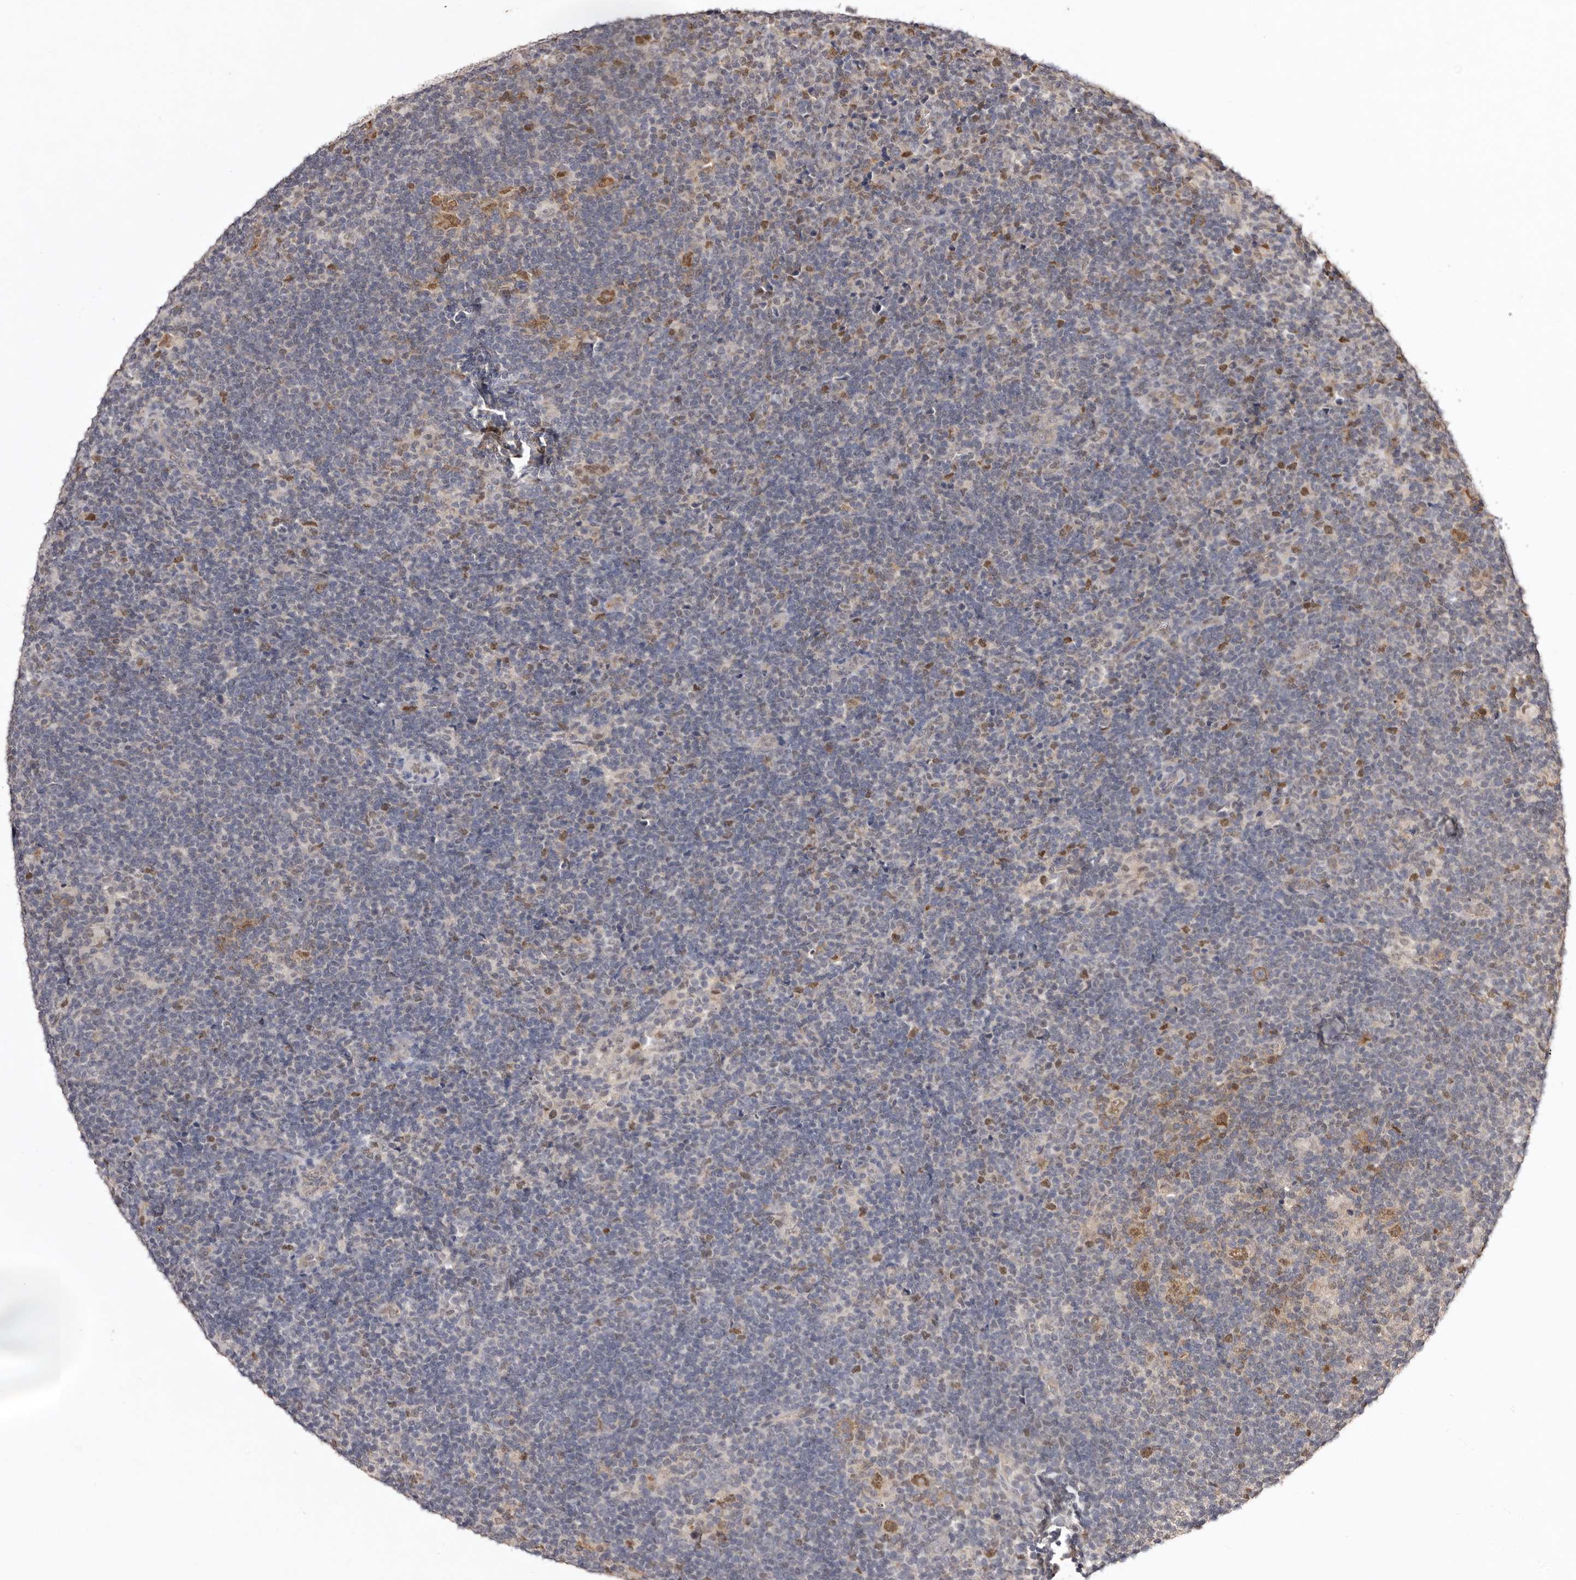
{"staining": {"intensity": "moderate", "quantity": ">75%", "location": "nuclear"}, "tissue": "lymphoma", "cell_type": "Tumor cells", "image_type": "cancer", "snomed": [{"axis": "morphology", "description": "Hodgkin's disease, NOS"}, {"axis": "topography", "description": "Lymph node"}], "caption": "Immunohistochemistry micrograph of lymphoma stained for a protein (brown), which reveals medium levels of moderate nuclear expression in about >75% of tumor cells.", "gene": "NOTCH1", "patient": {"sex": "female", "age": 57}}